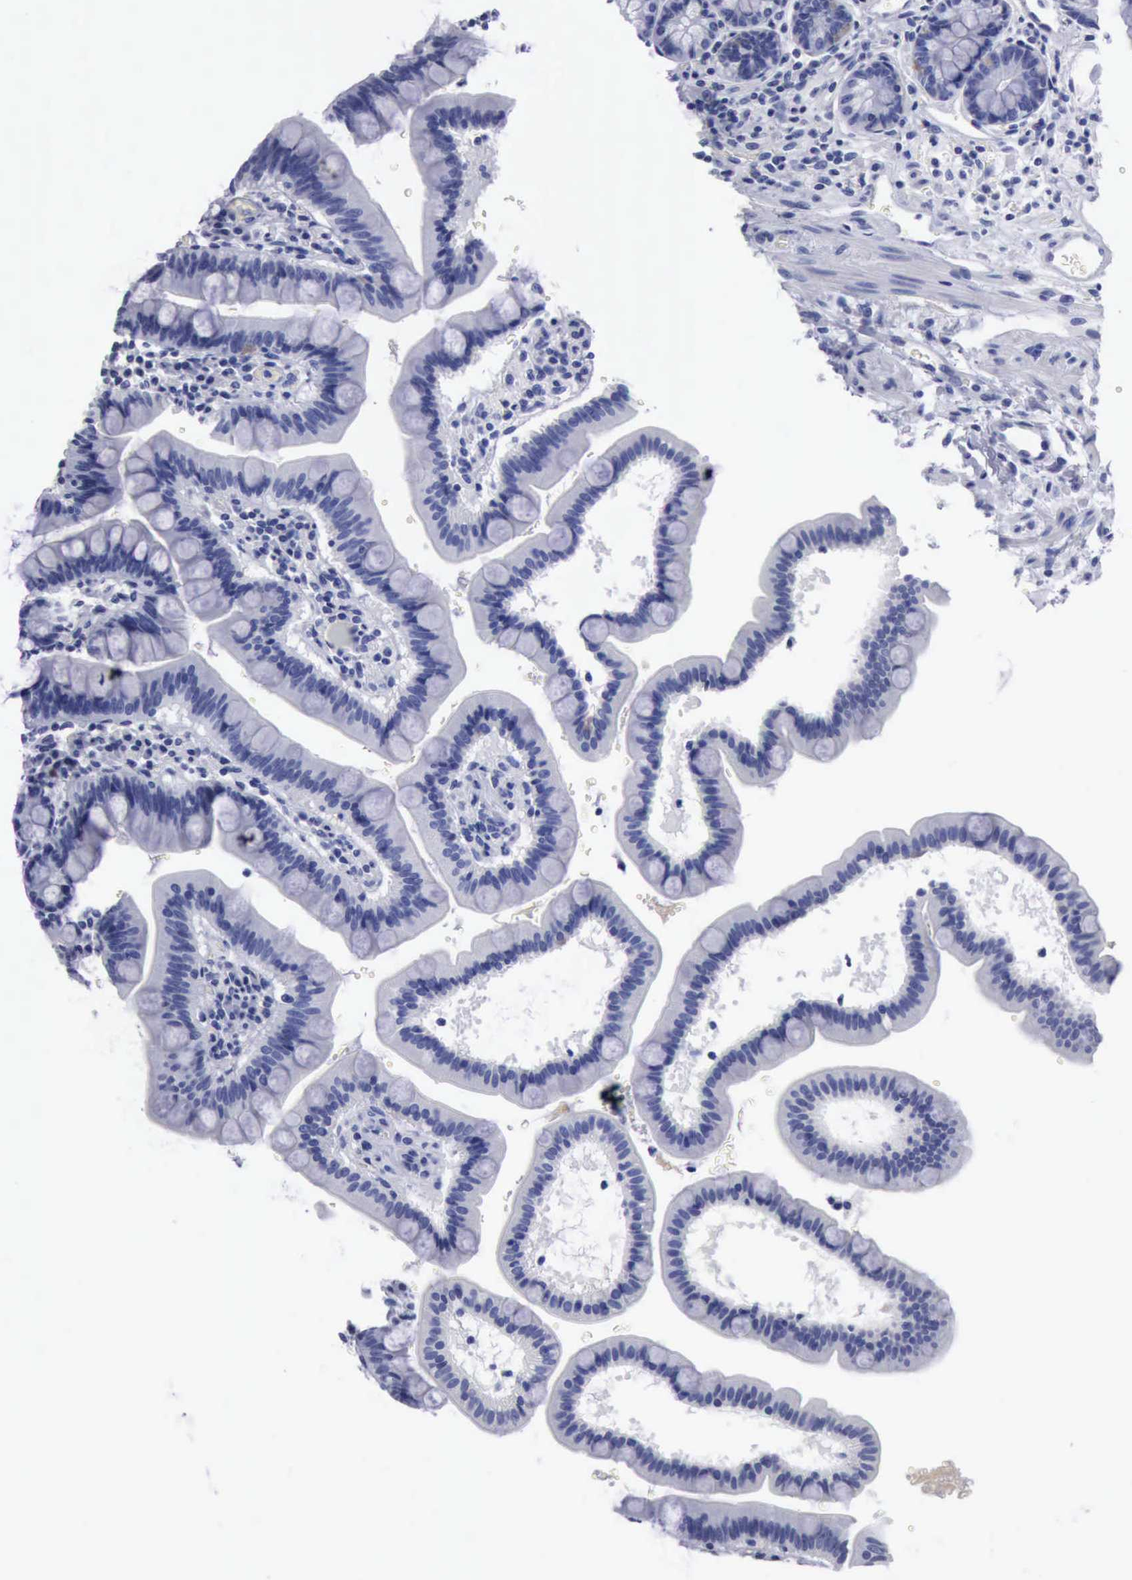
{"staining": {"intensity": "weak", "quantity": "<25%", "location": "cytoplasmic/membranous"}, "tissue": "duodenum", "cell_type": "Glandular cells", "image_type": "normal", "snomed": [{"axis": "morphology", "description": "Normal tissue, NOS"}, {"axis": "topography", "description": "Pancreas"}, {"axis": "topography", "description": "Duodenum"}], "caption": "IHC image of unremarkable duodenum: human duodenum stained with DAB (3,3'-diaminobenzidine) exhibits no significant protein expression in glandular cells.", "gene": "CYP19A1", "patient": {"sex": "male", "age": 79}}